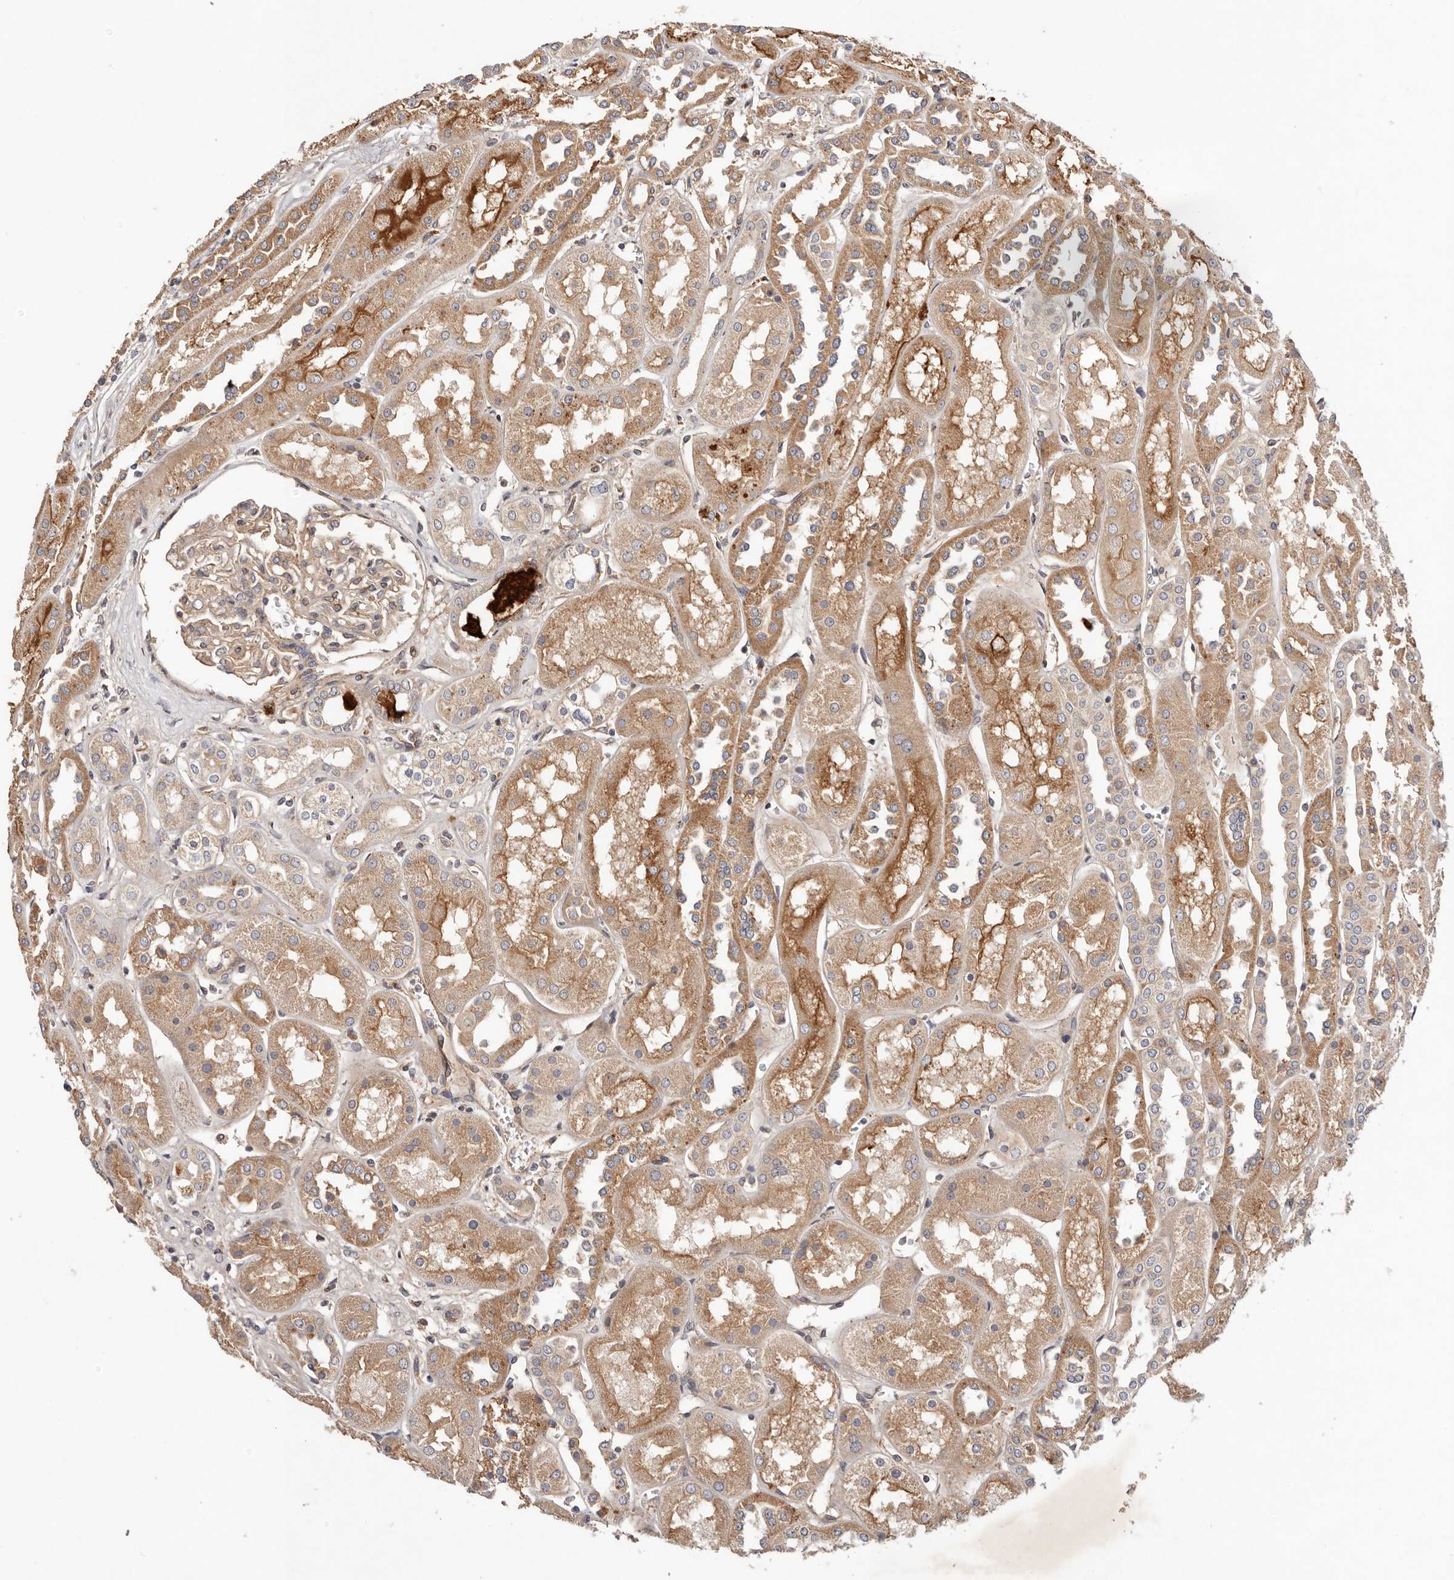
{"staining": {"intensity": "moderate", "quantity": ">75%", "location": "cytoplasmic/membranous"}, "tissue": "kidney", "cell_type": "Cells in glomeruli", "image_type": "normal", "snomed": [{"axis": "morphology", "description": "Normal tissue, NOS"}, {"axis": "topography", "description": "Kidney"}], "caption": "Human kidney stained with a brown dye exhibits moderate cytoplasmic/membranous positive positivity in about >75% of cells in glomeruli.", "gene": "MACF1", "patient": {"sex": "male", "age": 70}}